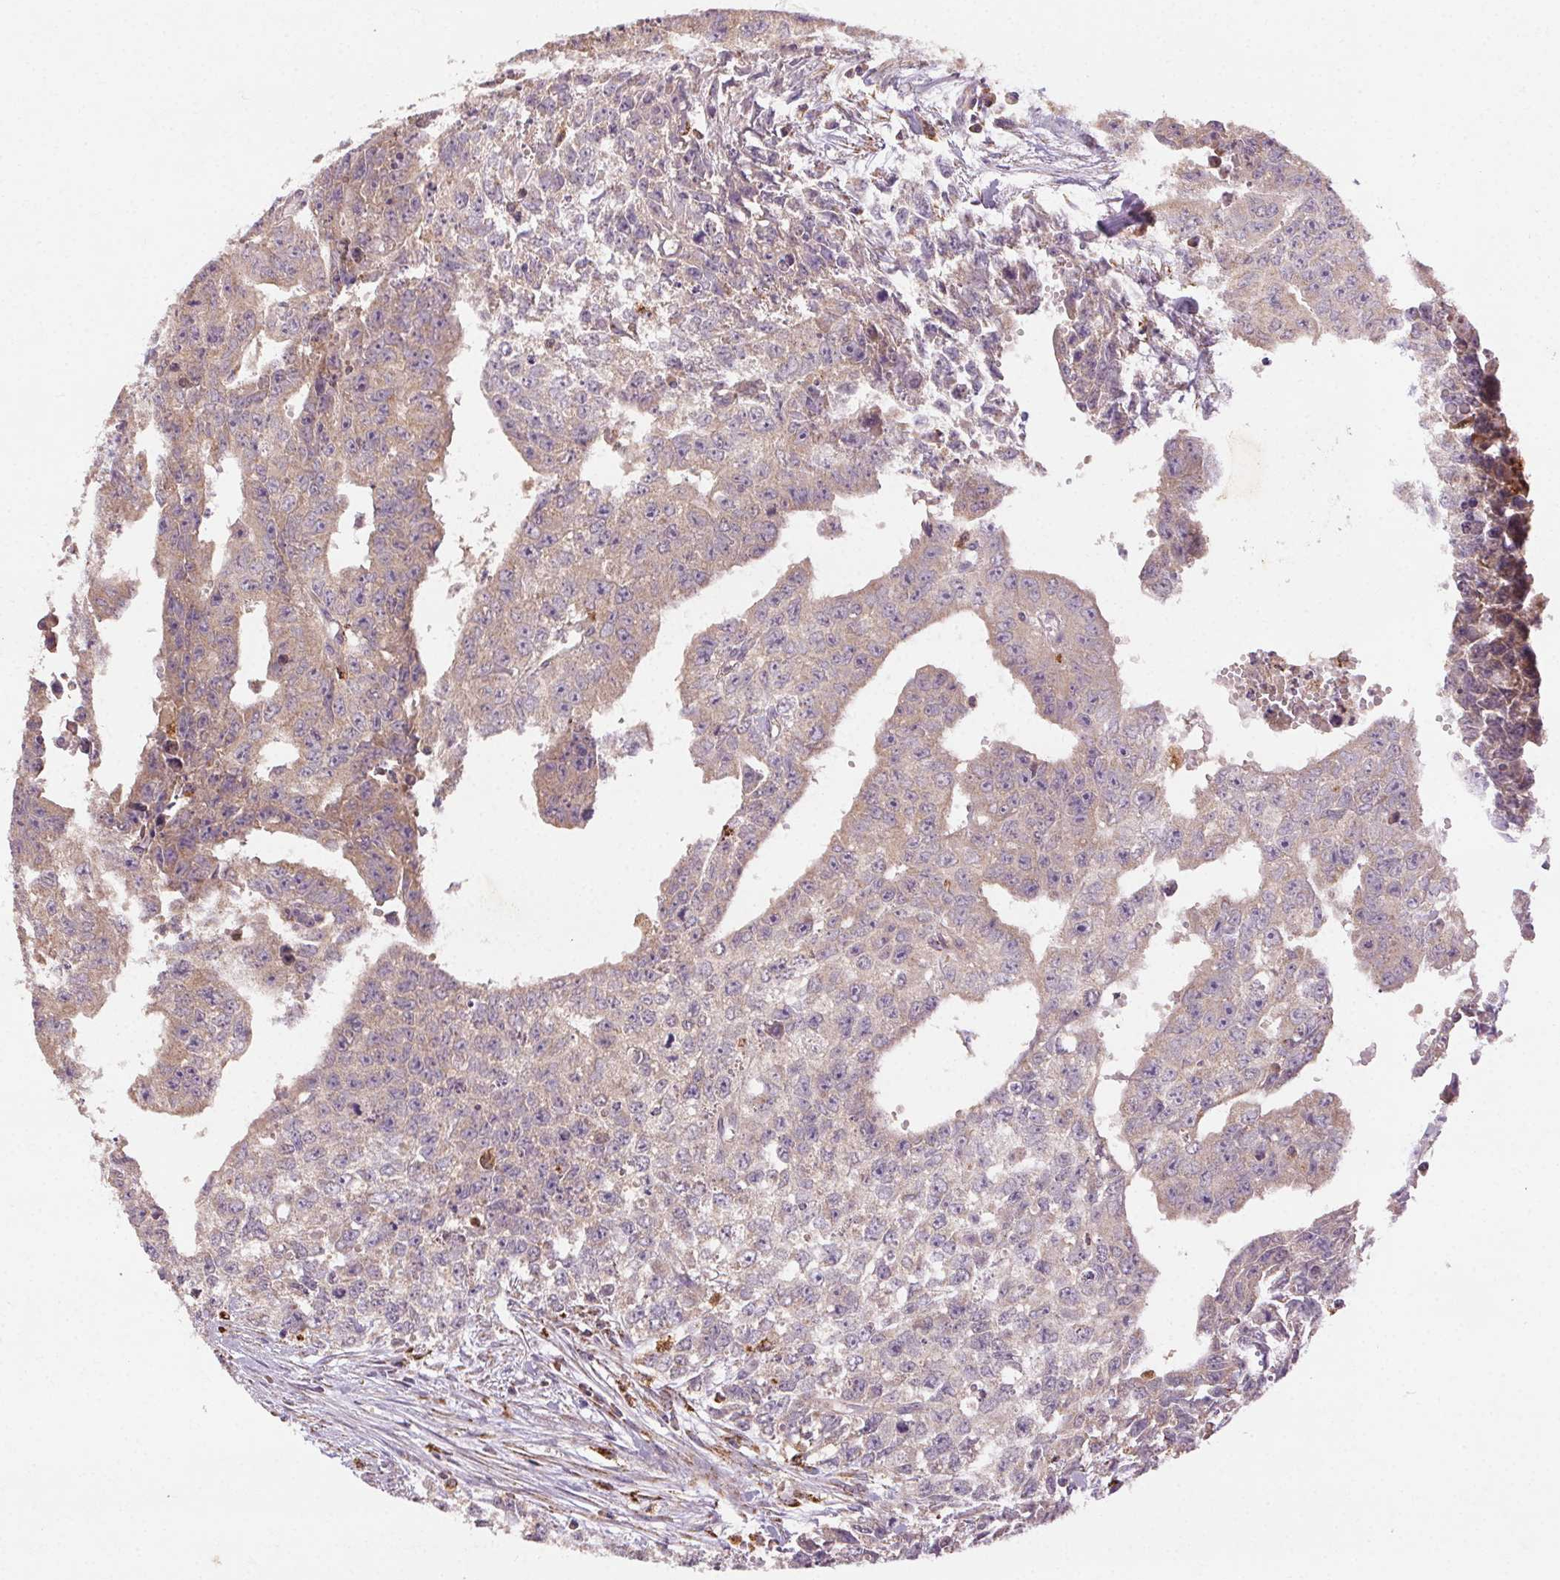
{"staining": {"intensity": "moderate", "quantity": "<25%", "location": "cytoplasmic/membranous"}, "tissue": "testis cancer", "cell_type": "Tumor cells", "image_type": "cancer", "snomed": [{"axis": "morphology", "description": "Carcinoma, Embryonal, NOS"}, {"axis": "morphology", "description": "Teratoma, malignant, NOS"}, {"axis": "topography", "description": "Testis"}], "caption": "DAB immunohistochemical staining of human testis malignant teratoma exhibits moderate cytoplasmic/membranous protein staining in approximately <25% of tumor cells. Nuclei are stained in blue.", "gene": "FNBP1L", "patient": {"sex": "male", "age": 24}}